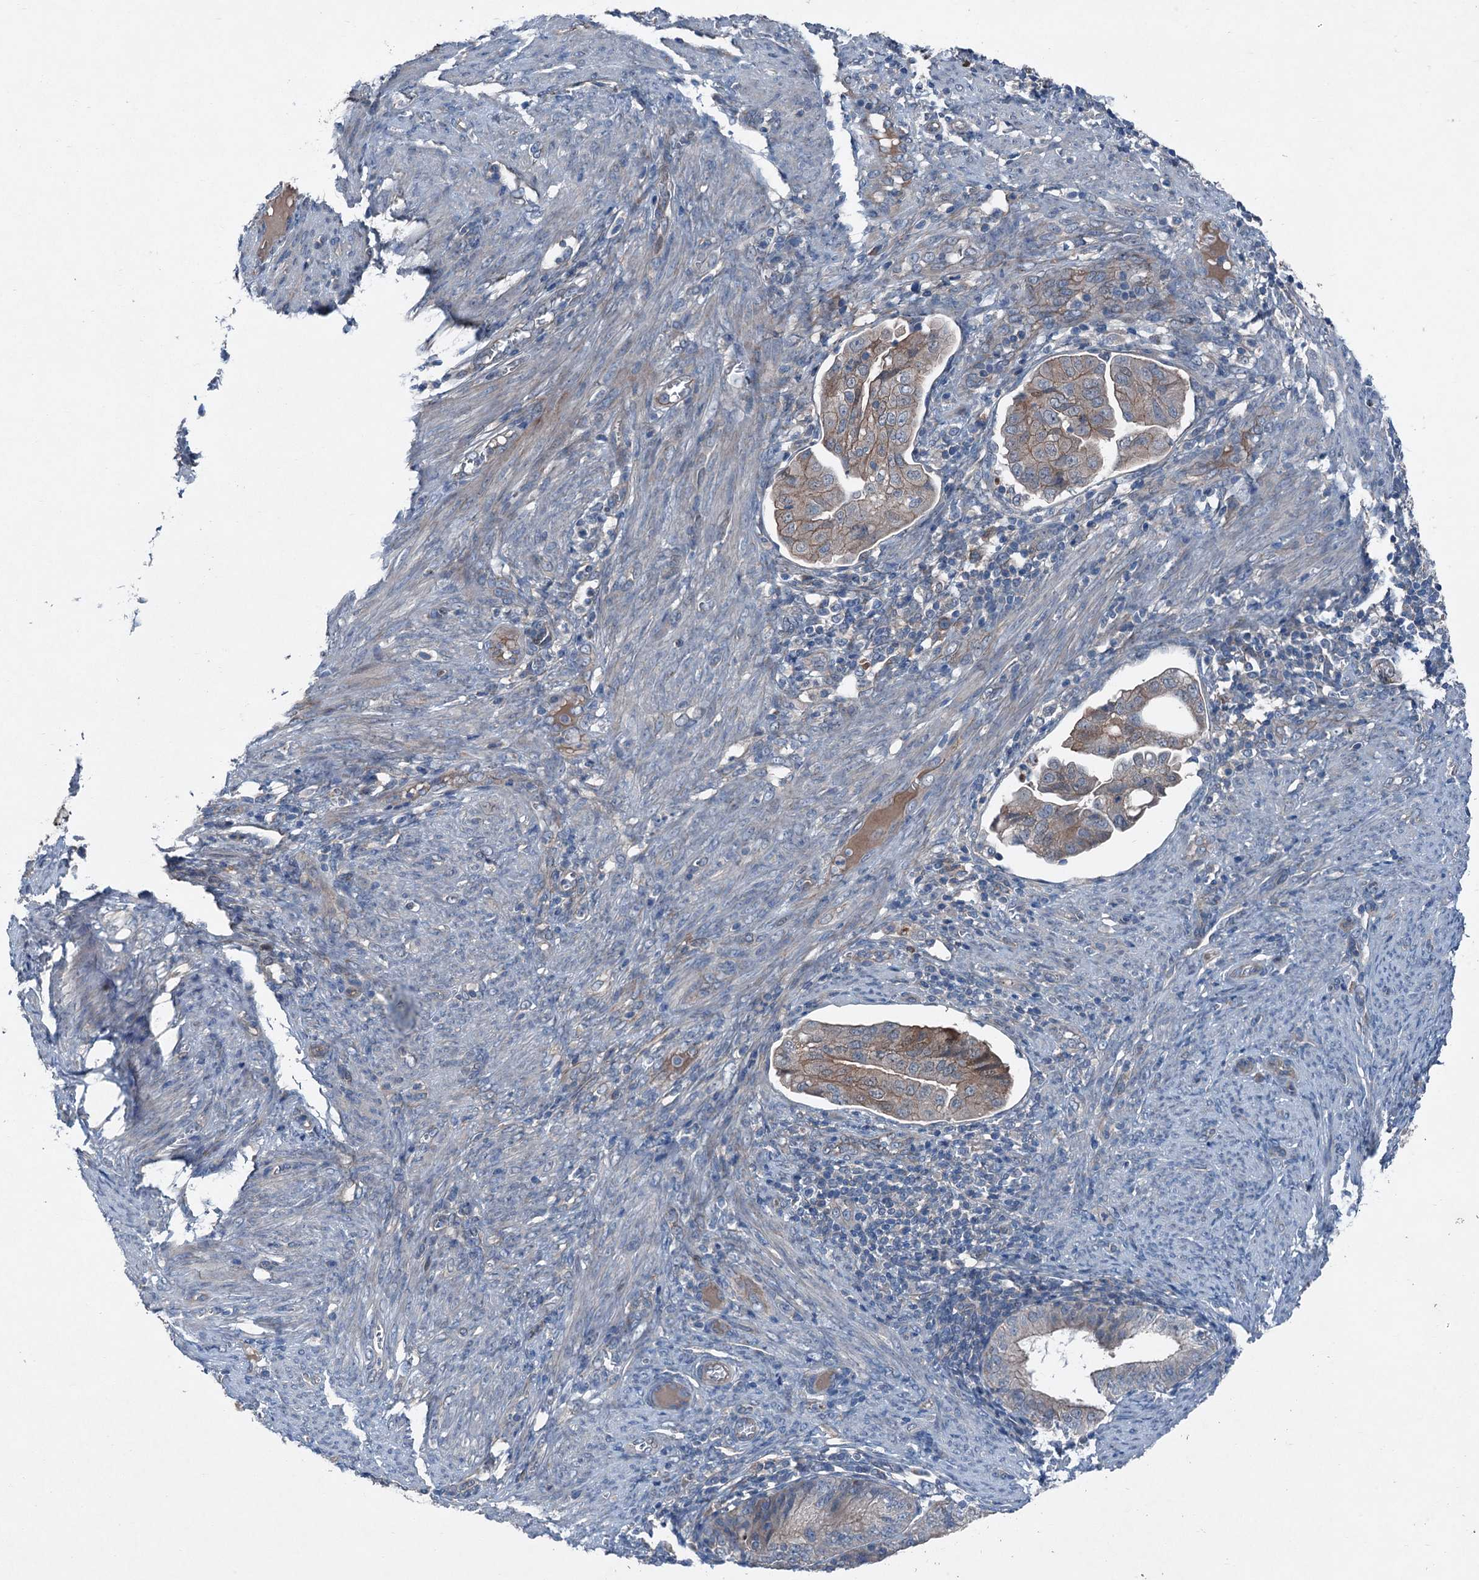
{"staining": {"intensity": "weak", "quantity": "25%-75%", "location": "cytoplasmic/membranous"}, "tissue": "endometrial cancer", "cell_type": "Tumor cells", "image_type": "cancer", "snomed": [{"axis": "morphology", "description": "Adenocarcinoma, NOS"}, {"axis": "topography", "description": "Endometrium"}], "caption": "IHC staining of endometrial adenocarcinoma, which shows low levels of weak cytoplasmic/membranous positivity in about 25%-75% of tumor cells indicating weak cytoplasmic/membranous protein staining. The staining was performed using DAB (3,3'-diaminobenzidine) (brown) for protein detection and nuclei were counterstained in hematoxylin (blue).", "gene": "SLC2A10", "patient": {"sex": "female", "age": 51}}